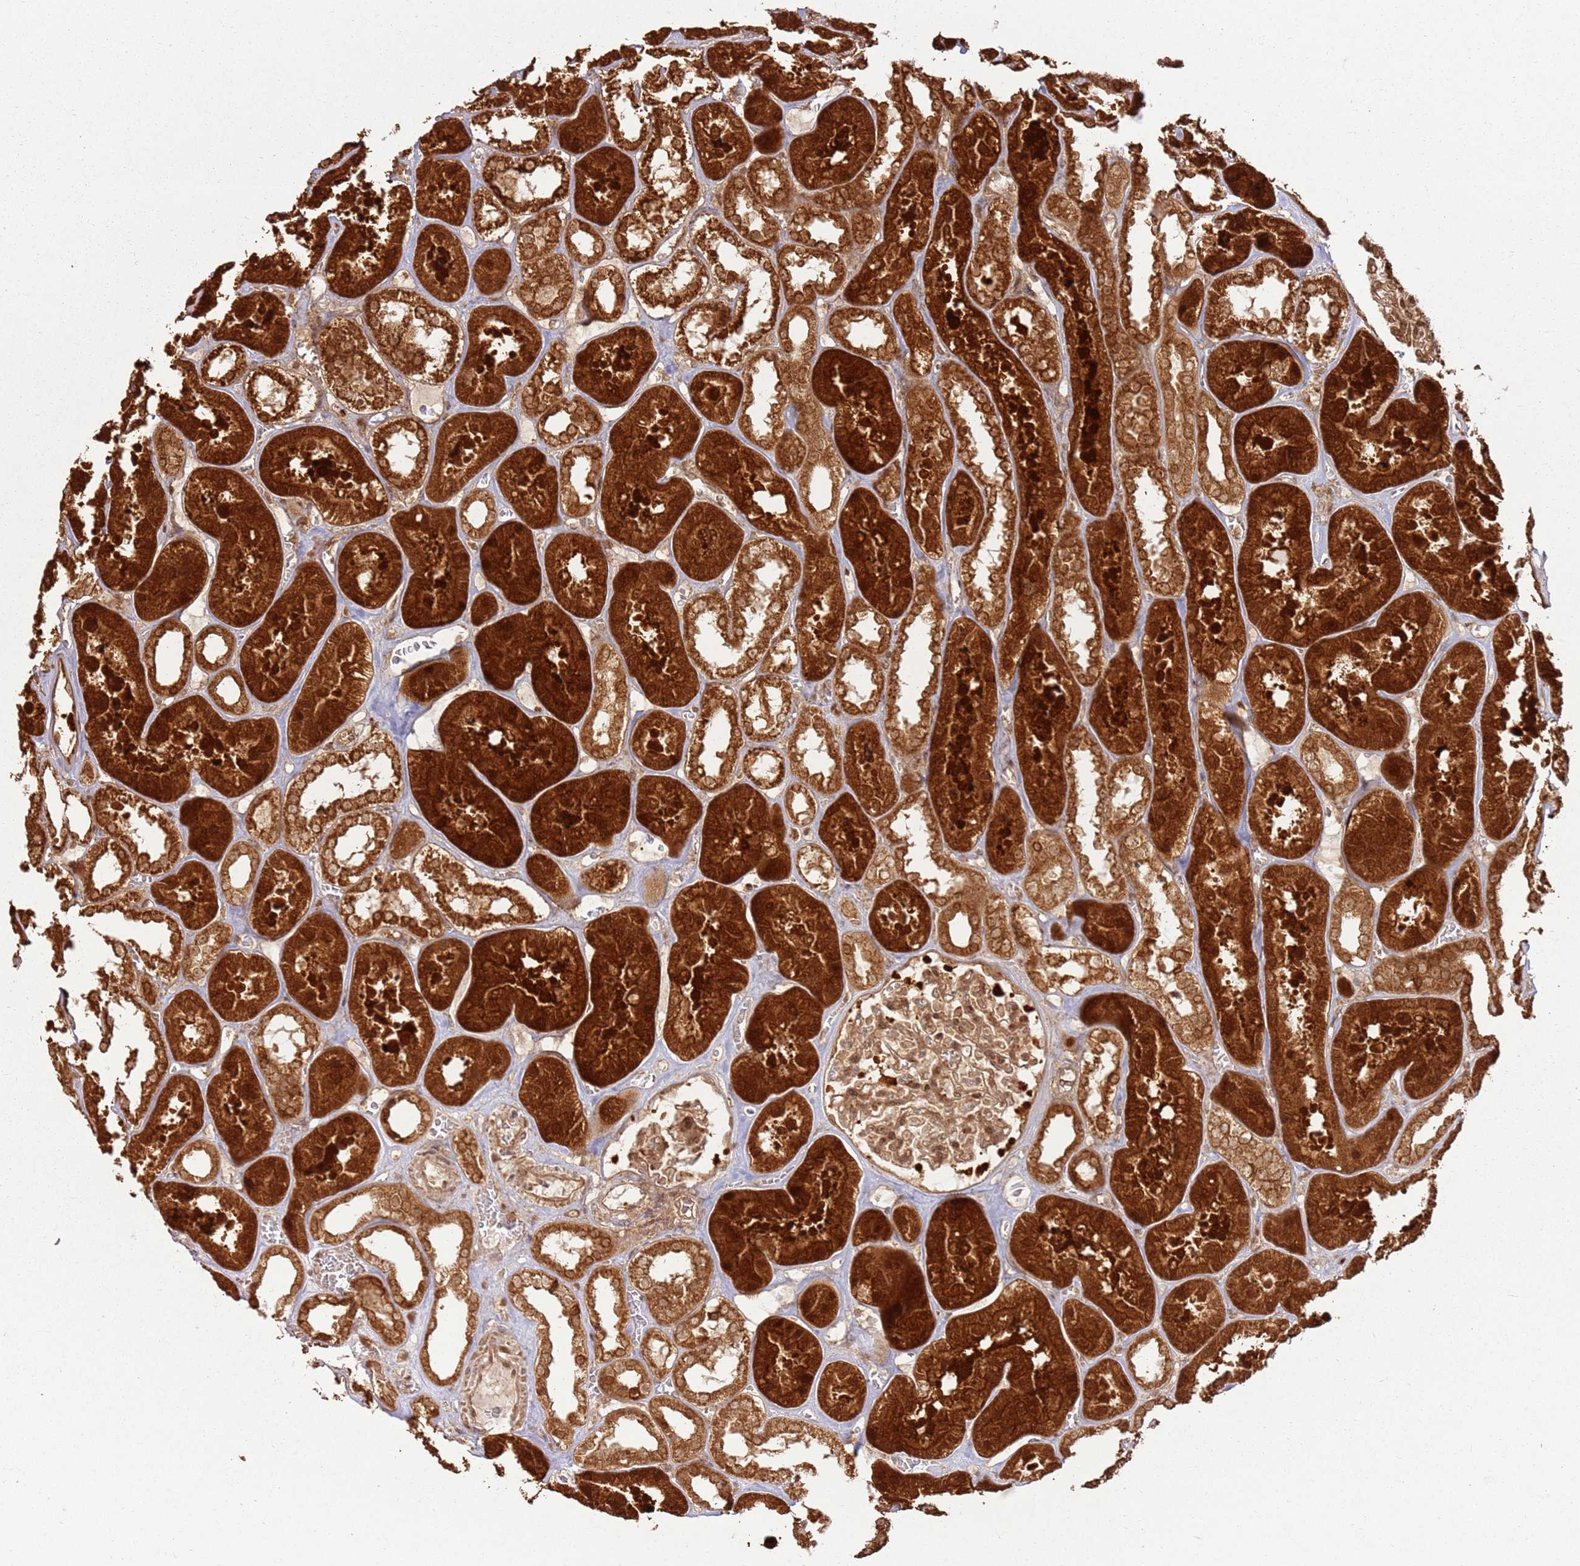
{"staining": {"intensity": "moderate", "quantity": ">75%", "location": "cytoplasmic/membranous,nuclear"}, "tissue": "kidney", "cell_type": "Cells in glomeruli", "image_type": "normal", "snomed": [{"axis": "morphology", "description": "Normal tissue, NOS"}, {"axis": "topography", "description": "Kidney"}], "caption": "The immunohistochemical stain labels moderate cytoplasmic/membranous,nuclear staining in cells in glomeruli of normal kidney.", "gene": "TBC1D13", "patient": {"sex": "female", "age": 41}}